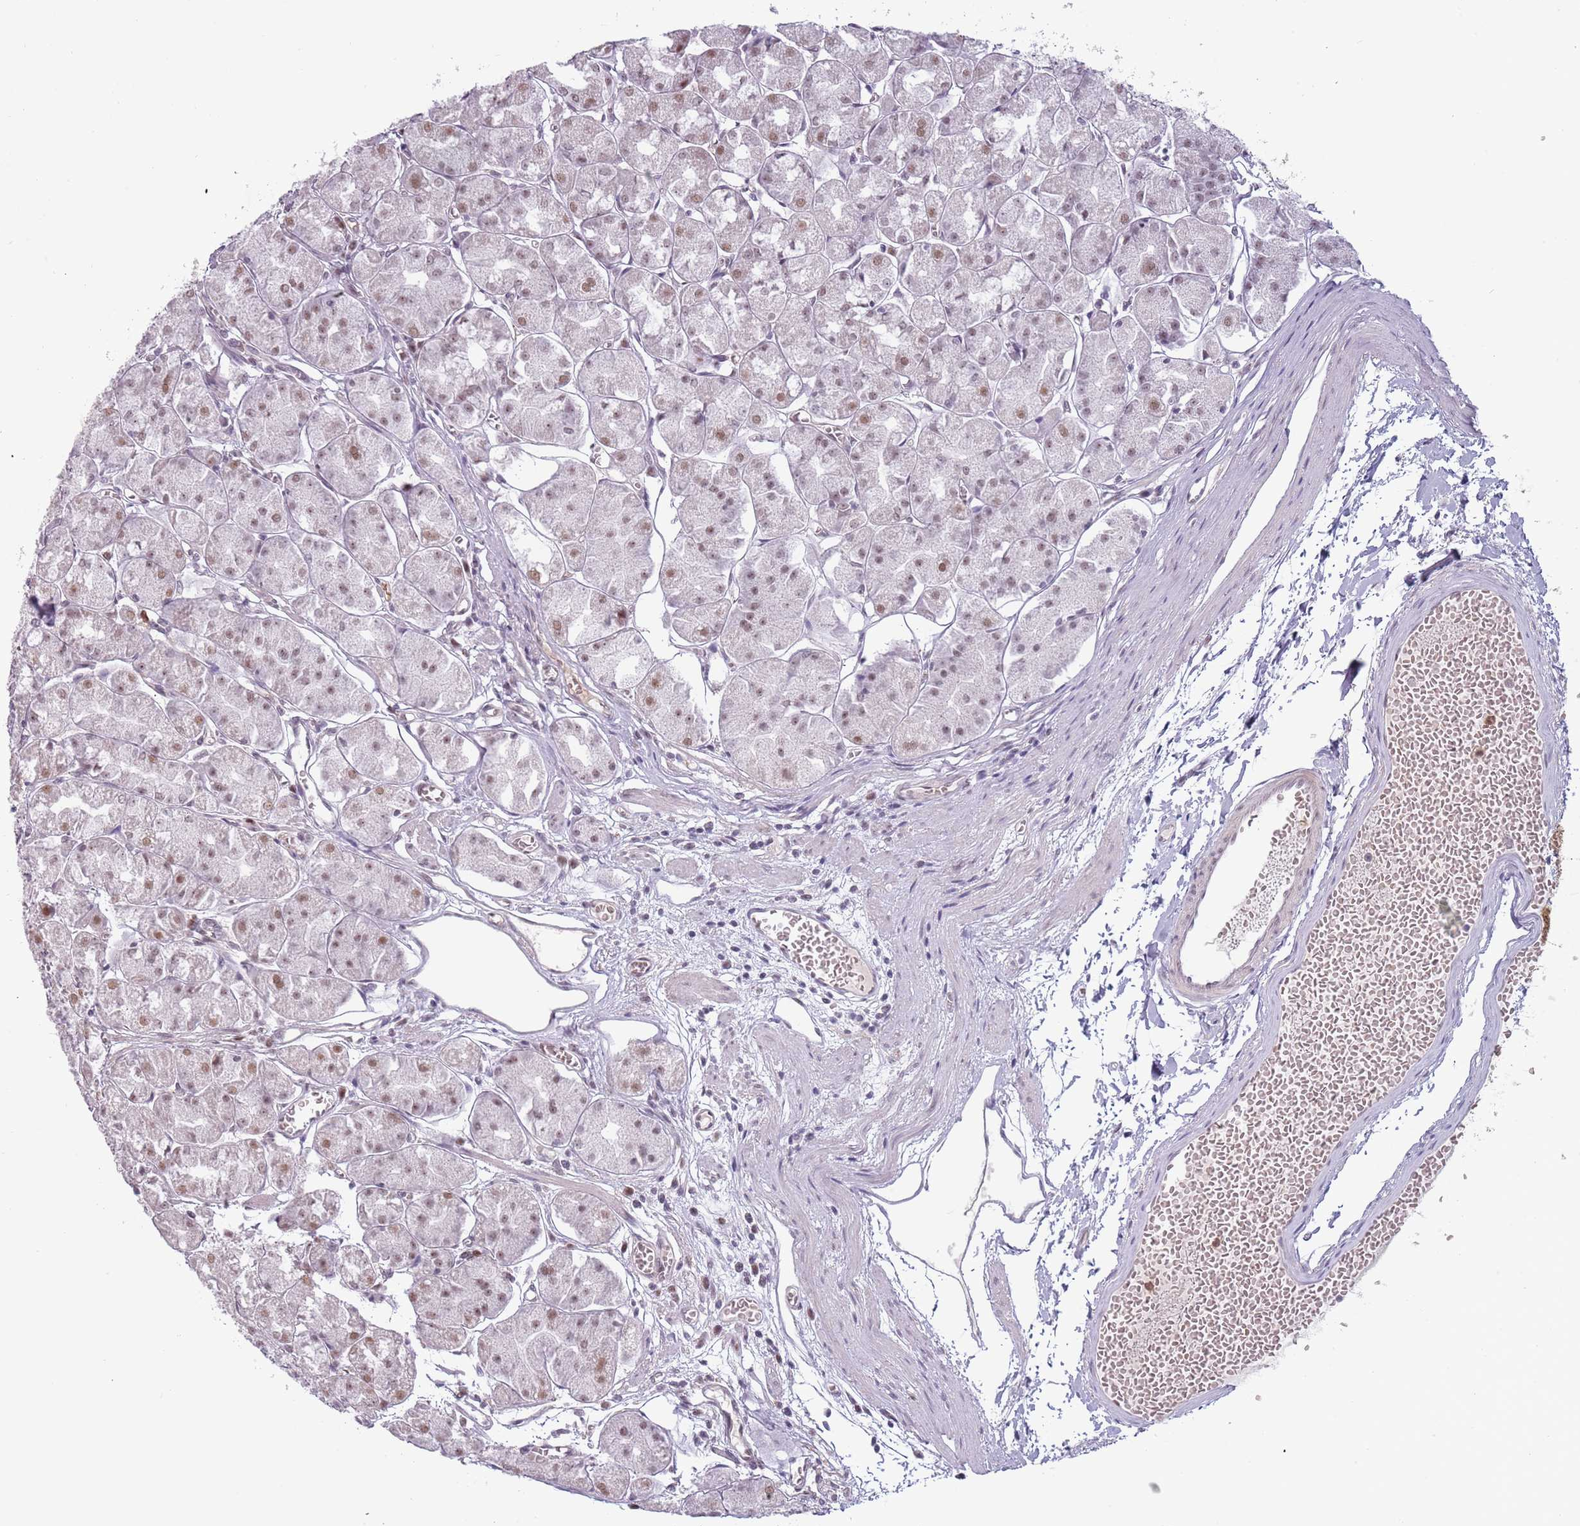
{"staining": {"intensity": "moderate", "quantity": ">75%", "location": "nuclear"}, "tissue": "stomach", "cell_type": "Glandular cells", "image_type": "normal", "snomed": [{"axis": "morphology", "description": "Normal tissue, NOS"}, {"axis": "topography", "description": "Stomach"}], "caption": "IHC micrograph of benign stomach stained for a protein (brown), which displays medium levels of moderate nuclear staining in about >75% of glandular cells.", "gene": "REXO4", "patient": {"sex": "male", "age": 55}}